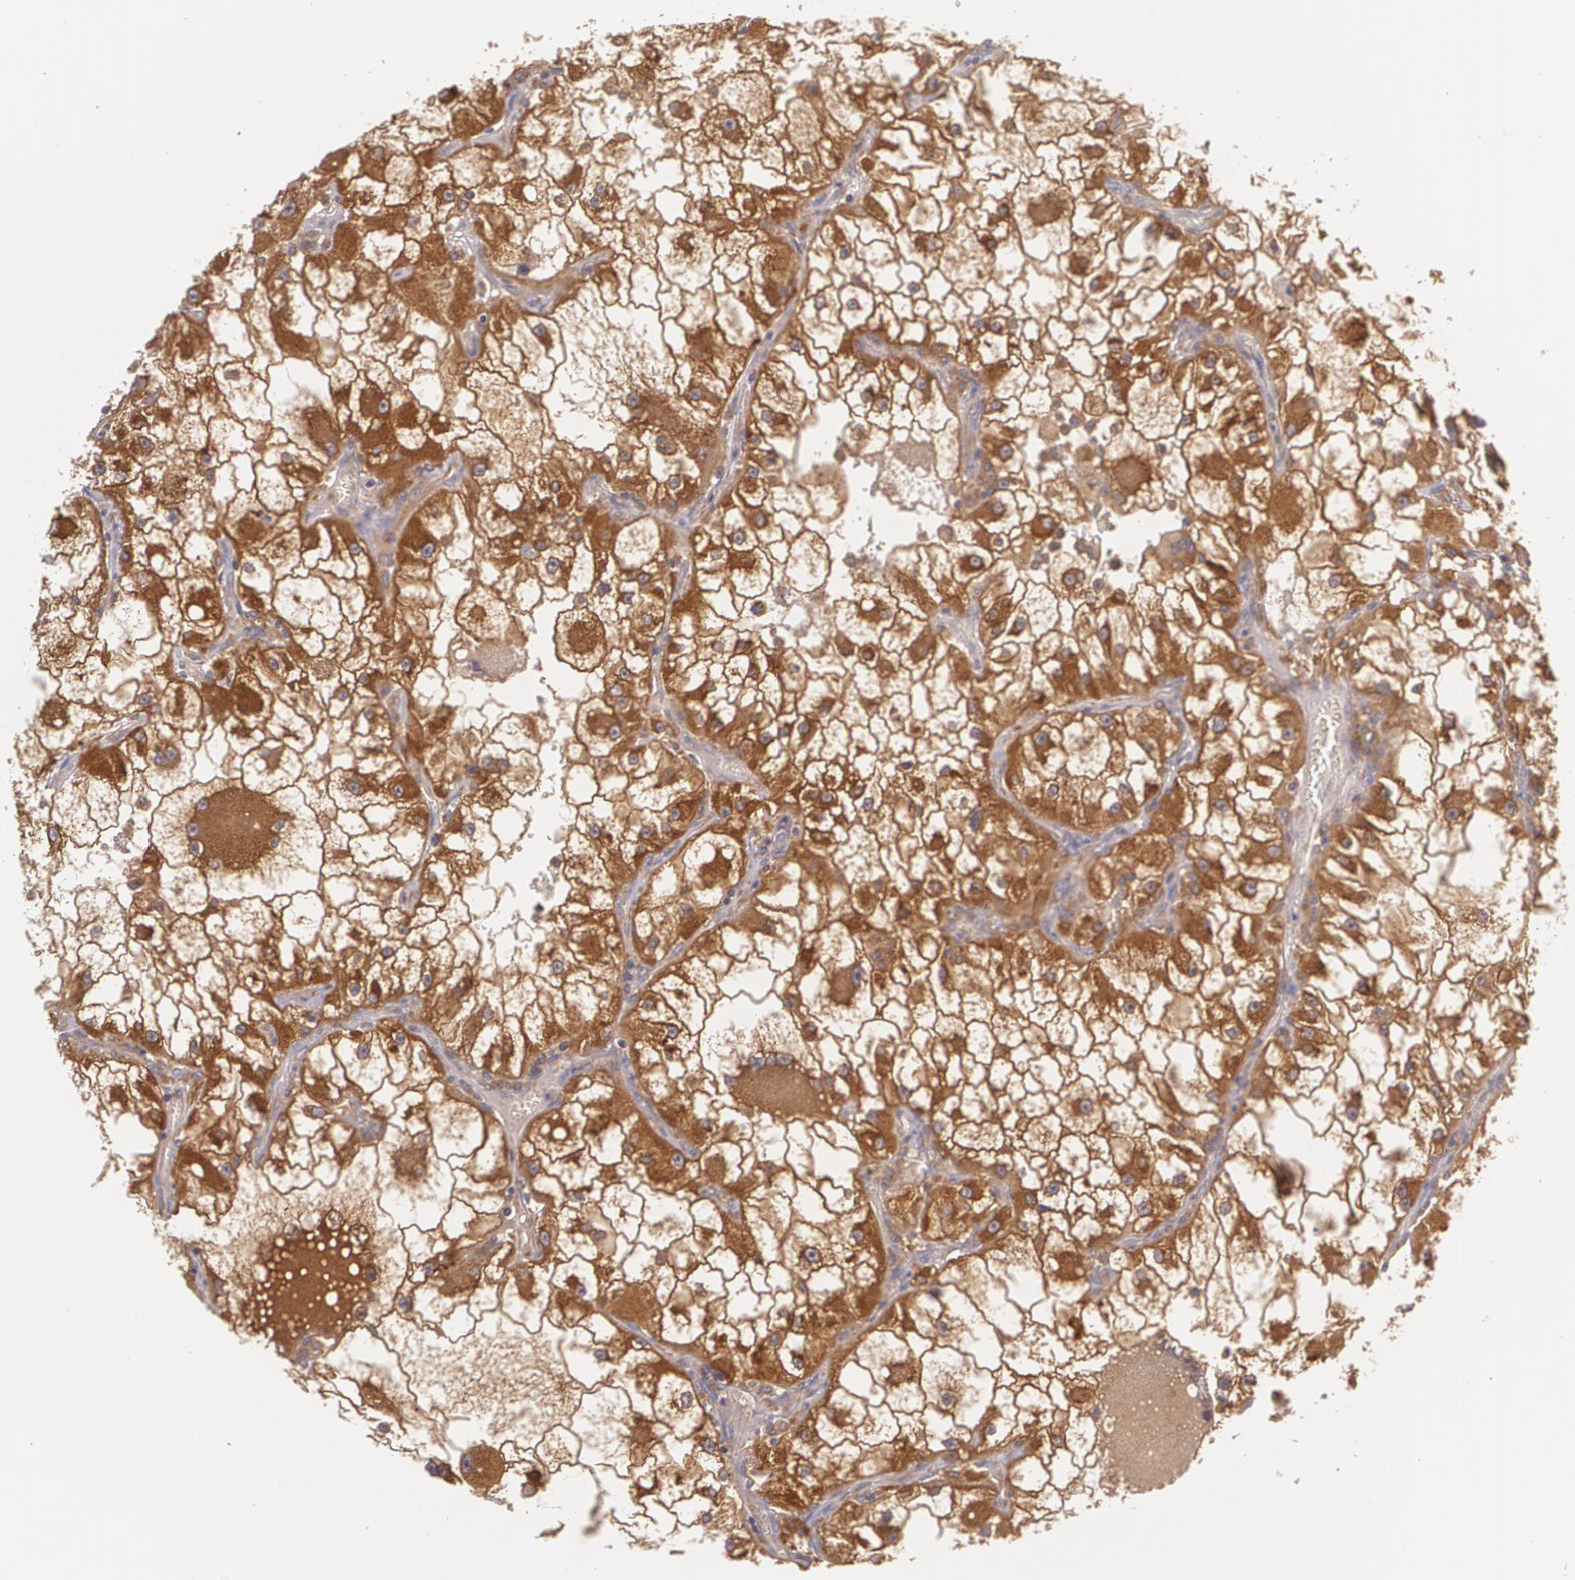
{"staining": {"intensity": "moderate", "quantity": ">75%", "location": "cytoplasmic/membranous"}, "tissue": "renal cancer", "cell_type": "Tumor cells", "image_type": "cancer", "snomed": [{"axis": "morphology", "description": "Adenocarcinoma, NOS"}, {"axis": "topography", "description": "Kidney"}], "caption": "Moderate cytoplasmic/membranous protein expression is identified in approximately >75% of tumor cells in adenocarcinoma (renal). The protein is shown in brown color, while the nuclei are stained blue.", "gene": "CCL17", "patient": {"sex": "female", "age": 73}}